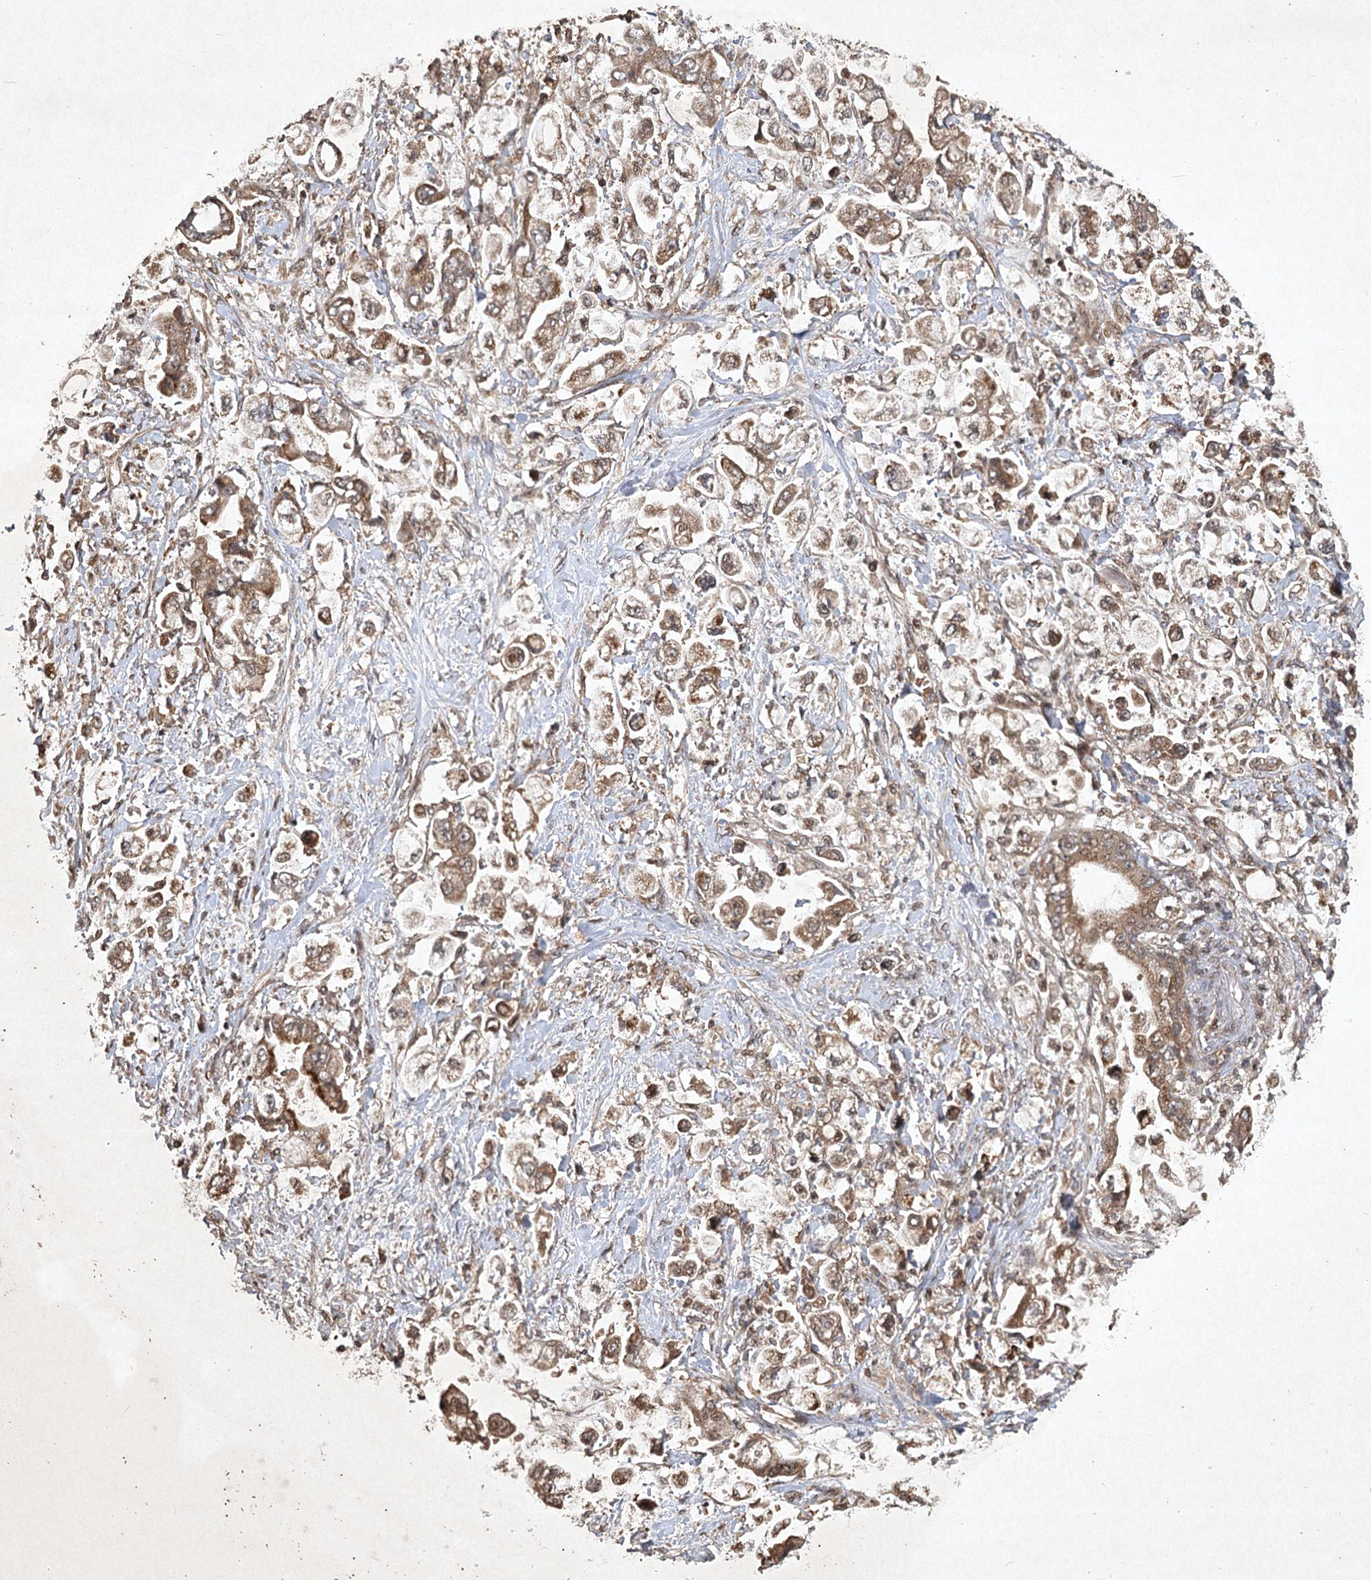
{"staining": {"intensity": "moderate", "quantity": ">75%", "location": "cytoplasmic/membranous"}, "tissue": "stomach cancer", "cell_type": "Tumor cells", "image_type": "cancer", "snomed": [{"axis": "morphology", "description": "Adenocarcinoma, NOS"}, {"axis": "topography", "description": "Stomach"}], "caption": "A brown stain highlights moderate cytoplasmic/membranous positivity of a protein in human adenocarcinoma (stomach) tumor cells. Nuclei are stained in blue.", "gene": "INSIG2", "patient": {"sex": "male", "age": 62}}